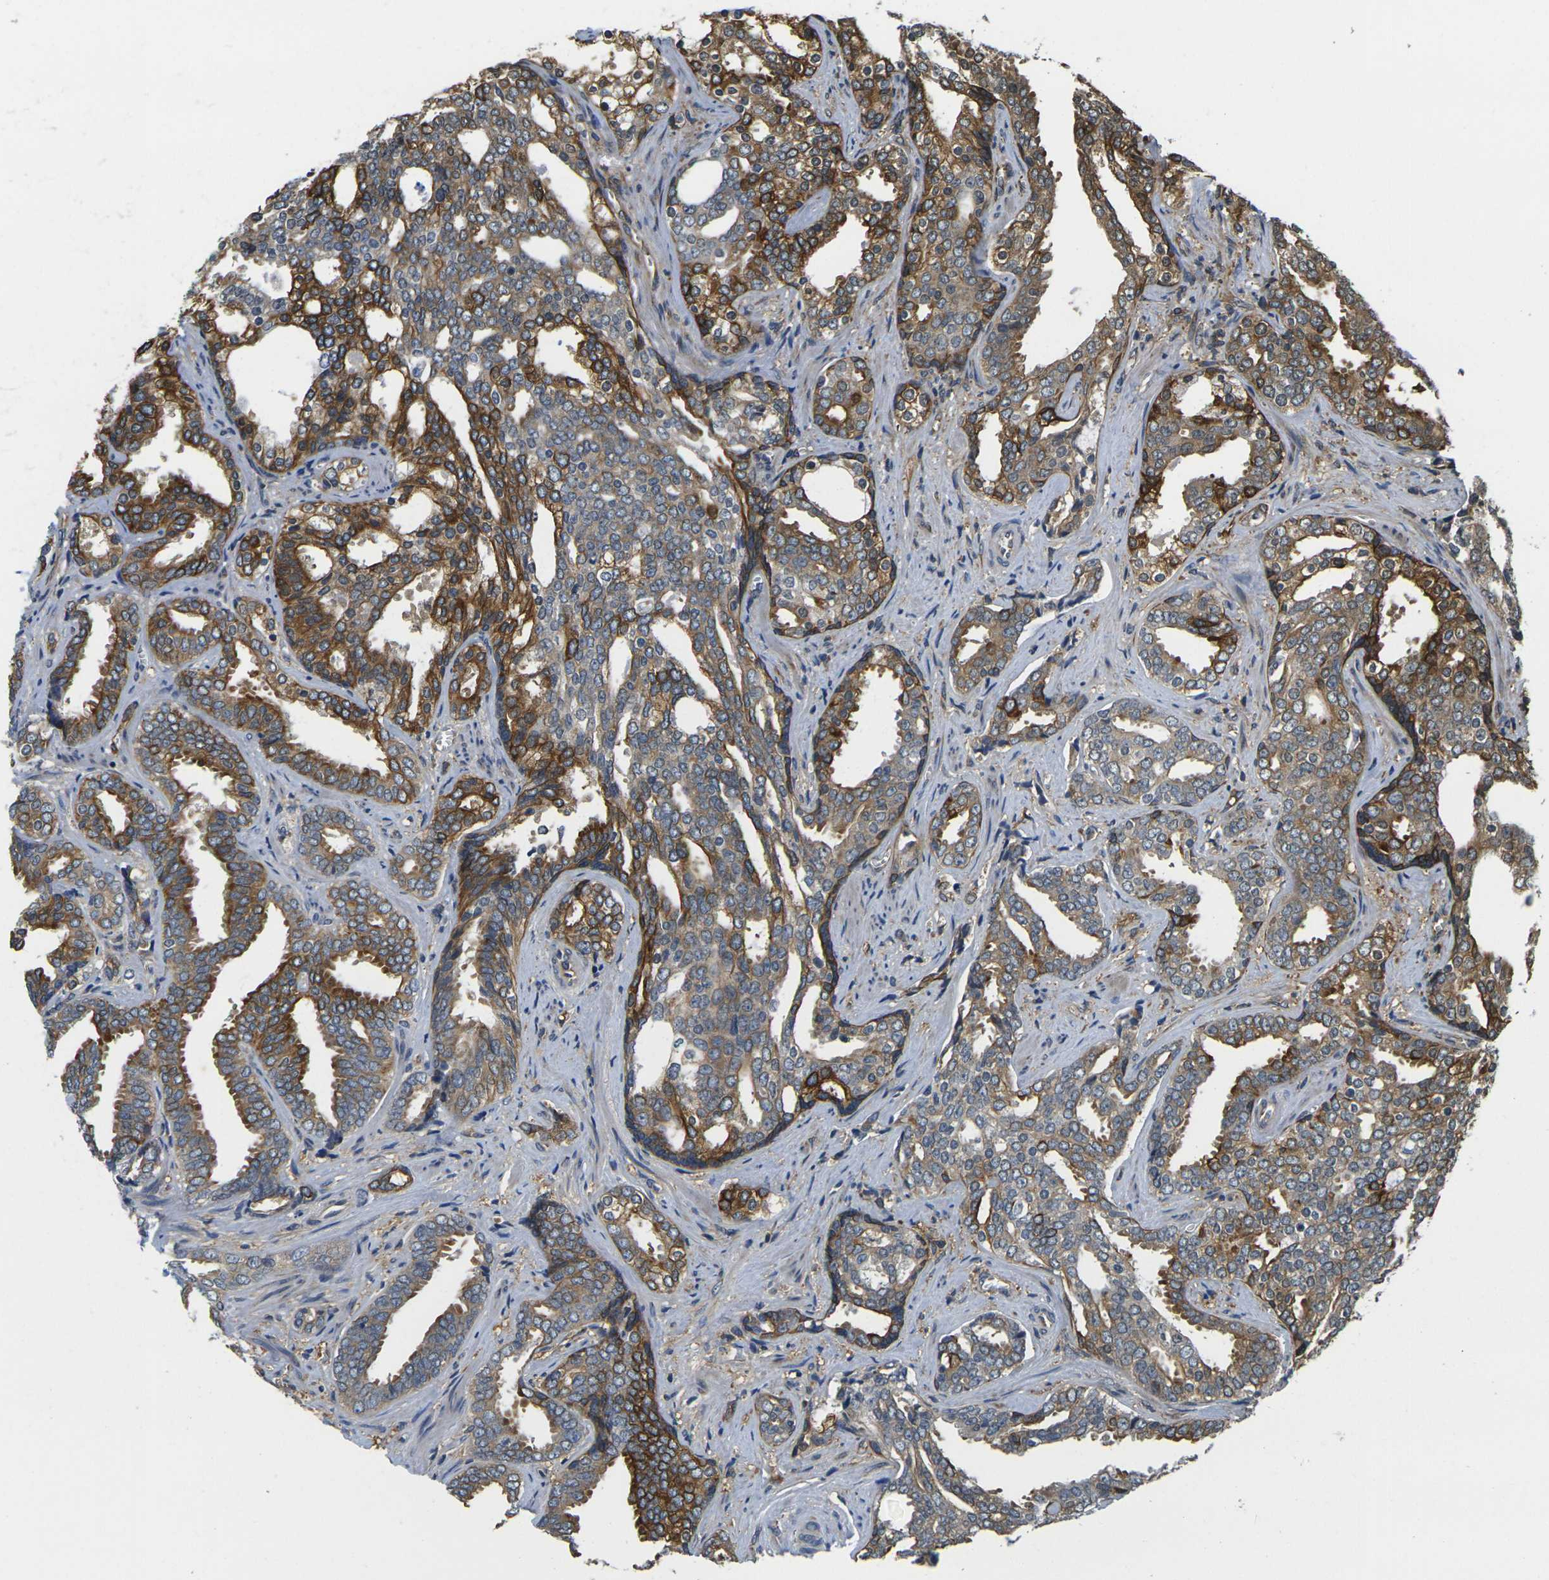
{"staining": {"intensity": "strong", "quantity": "25%-75%", "location": "cytoplasmic/membranous"}, "tissue": "prostate cancer", "cell_type": "Tumor cells", "image_type": "cancer", "snomed": [{"axis": "morphology", "description": "Adenocarcinoma, High grade"}, {"axis": "topography", "description": "Prostate"}], "caption": "A high-resolution photomicrograph shows IHC staining of prostate cancer (adenocarcinoma (high-grade)), which shows strong cytoplasmic/membranous staining in approximately 25%-75% of tumor cells.", "gene": "CAST", "patient": {"sex": "male", "age": 67}}